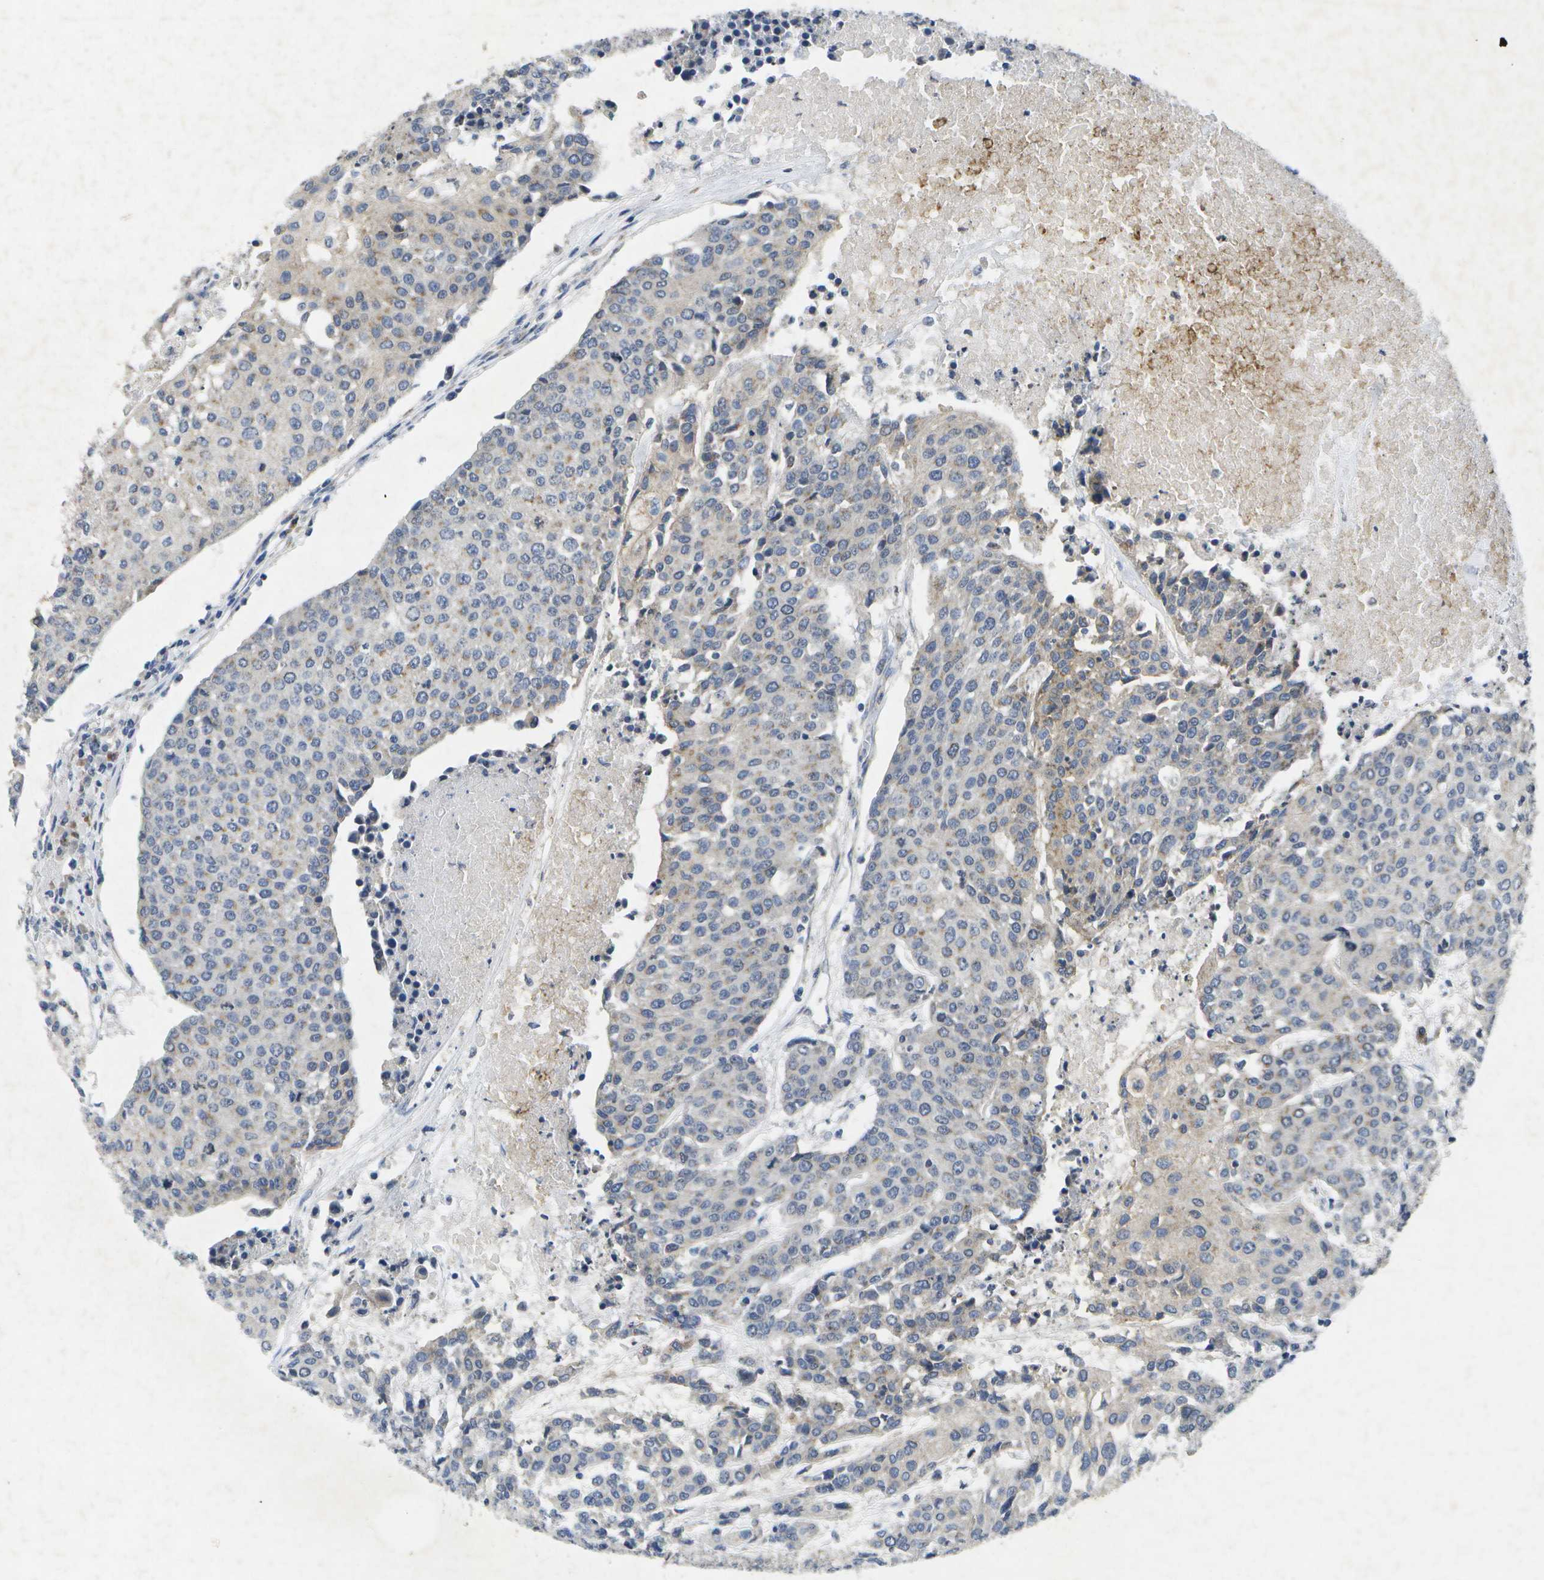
{"staining": {"intensity": "negative", "quantity": "none", "location": "none"}, "tissue": "urothelial cancer", "cell_type": "Tumor cells", "image_type": "cancer", "snomed": [{"axis": "morphology", "description": "Urothelial carcinoma, High grade"}, {"axis": "topography", "description": "Urinary bladder"}], "caption": "High magnification brightfield microscopy of urothelial carcinoma (high-grade) stained with DAB (3,3'-diaminobenzidine) (brown) and counterstained with hematoxylin (blue): tumor cells show no significant positivity.", "gene": "KDELR1", "patient": {"sex": "female", "age": 85}}